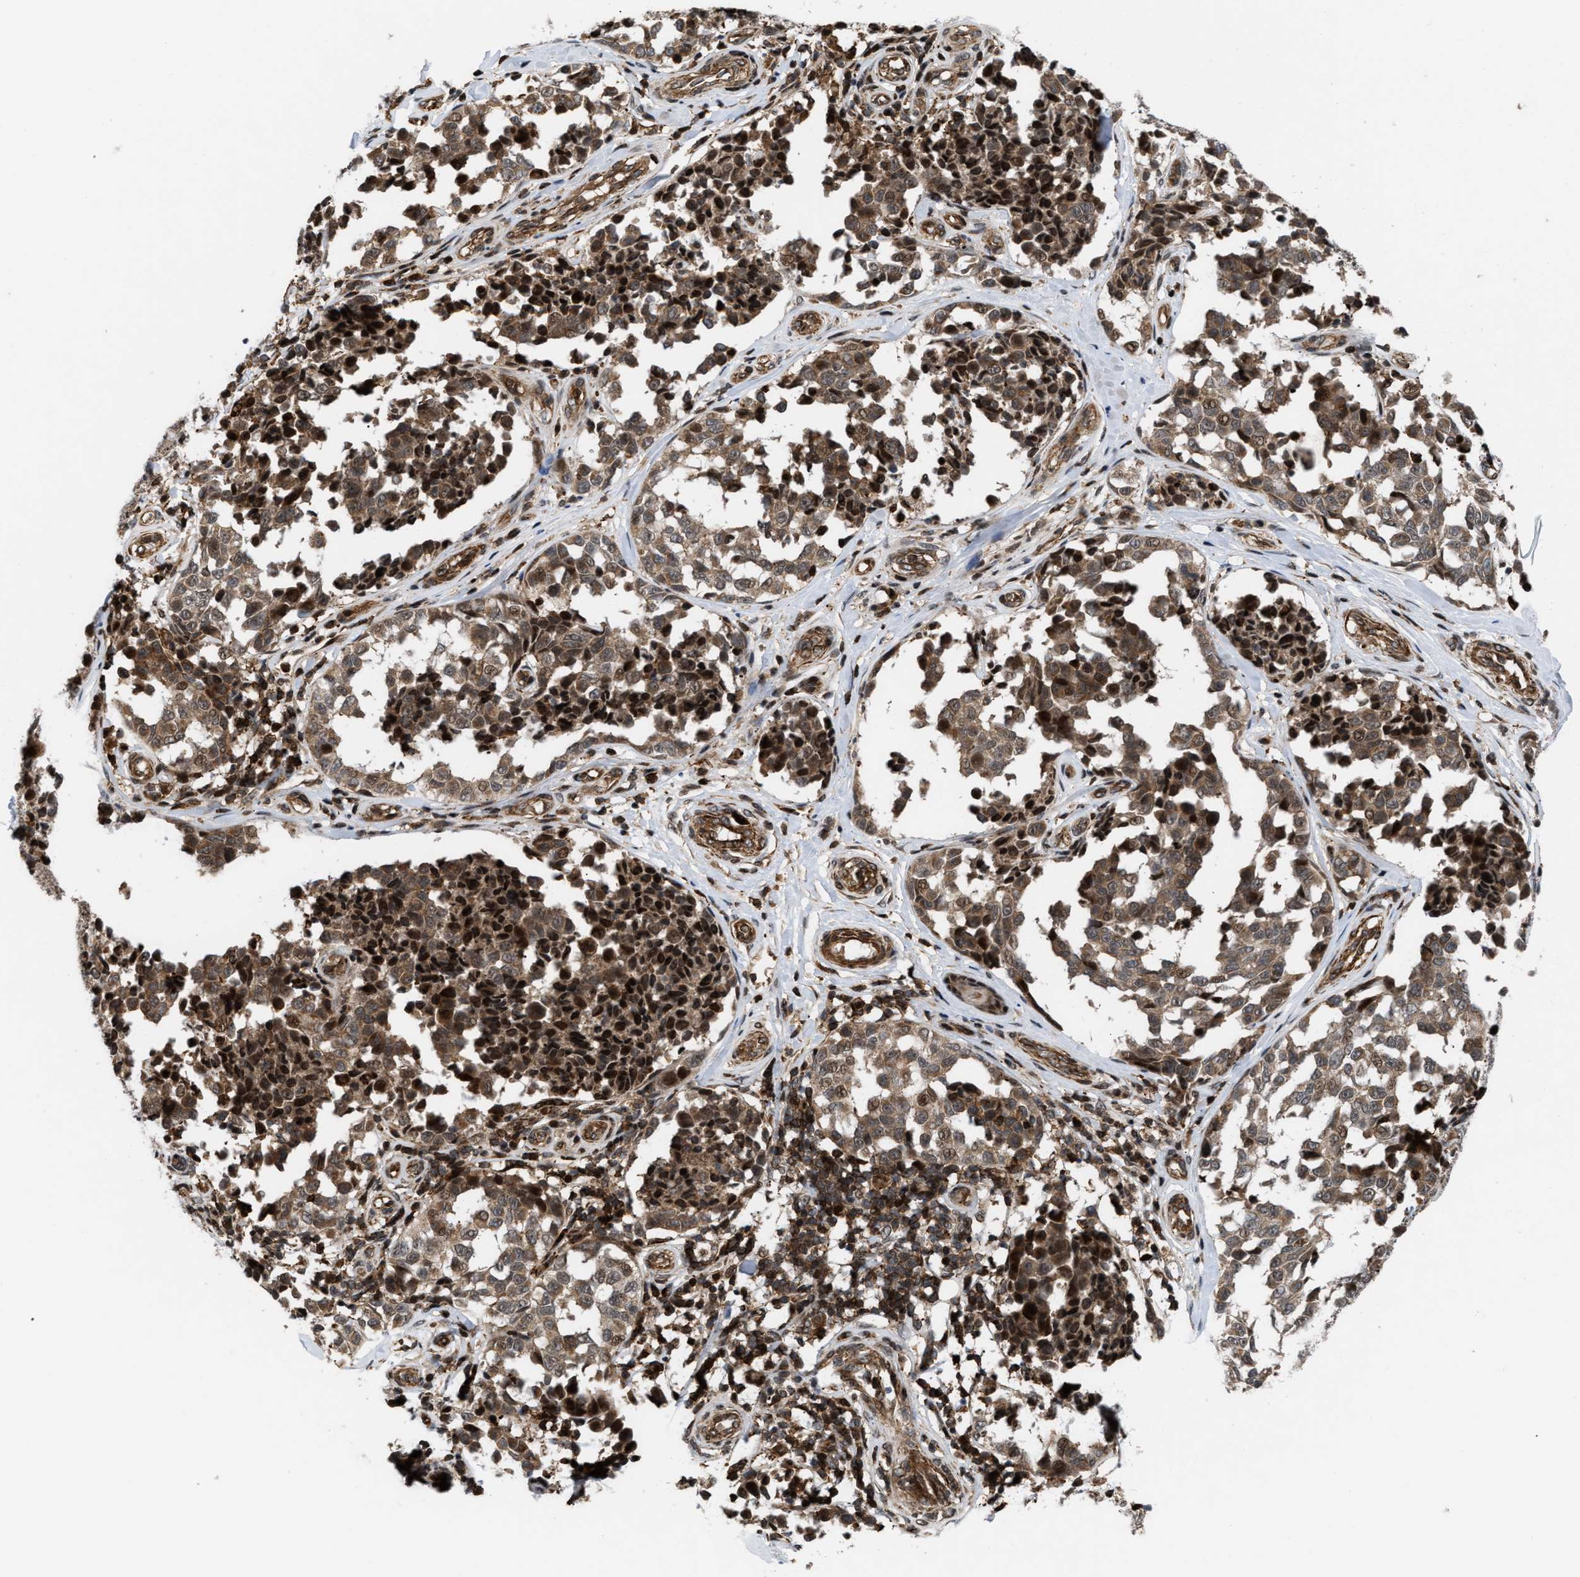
{"staining": {"intensity": "moderate", "quantity": ">75%", "location": "cytoplasmic/membranous,nuclear"}, "tissue": "melanoma", "cell_type": "Tumor cells", "image_type": "cancer", "snomed": [{"axis": "morphology", "description": "Malignant melanoma, NOS"}, {"axis": "topography", "description": "Skin"}], "caption": "Malignant melanoma stained with a brown dye reveals moderate cytoplasmic/membranous and nuclear positive expression in approximately >75% of tumor cells.", "gene": "STAU2", "patient": {"sex": "female", "age": 64}}